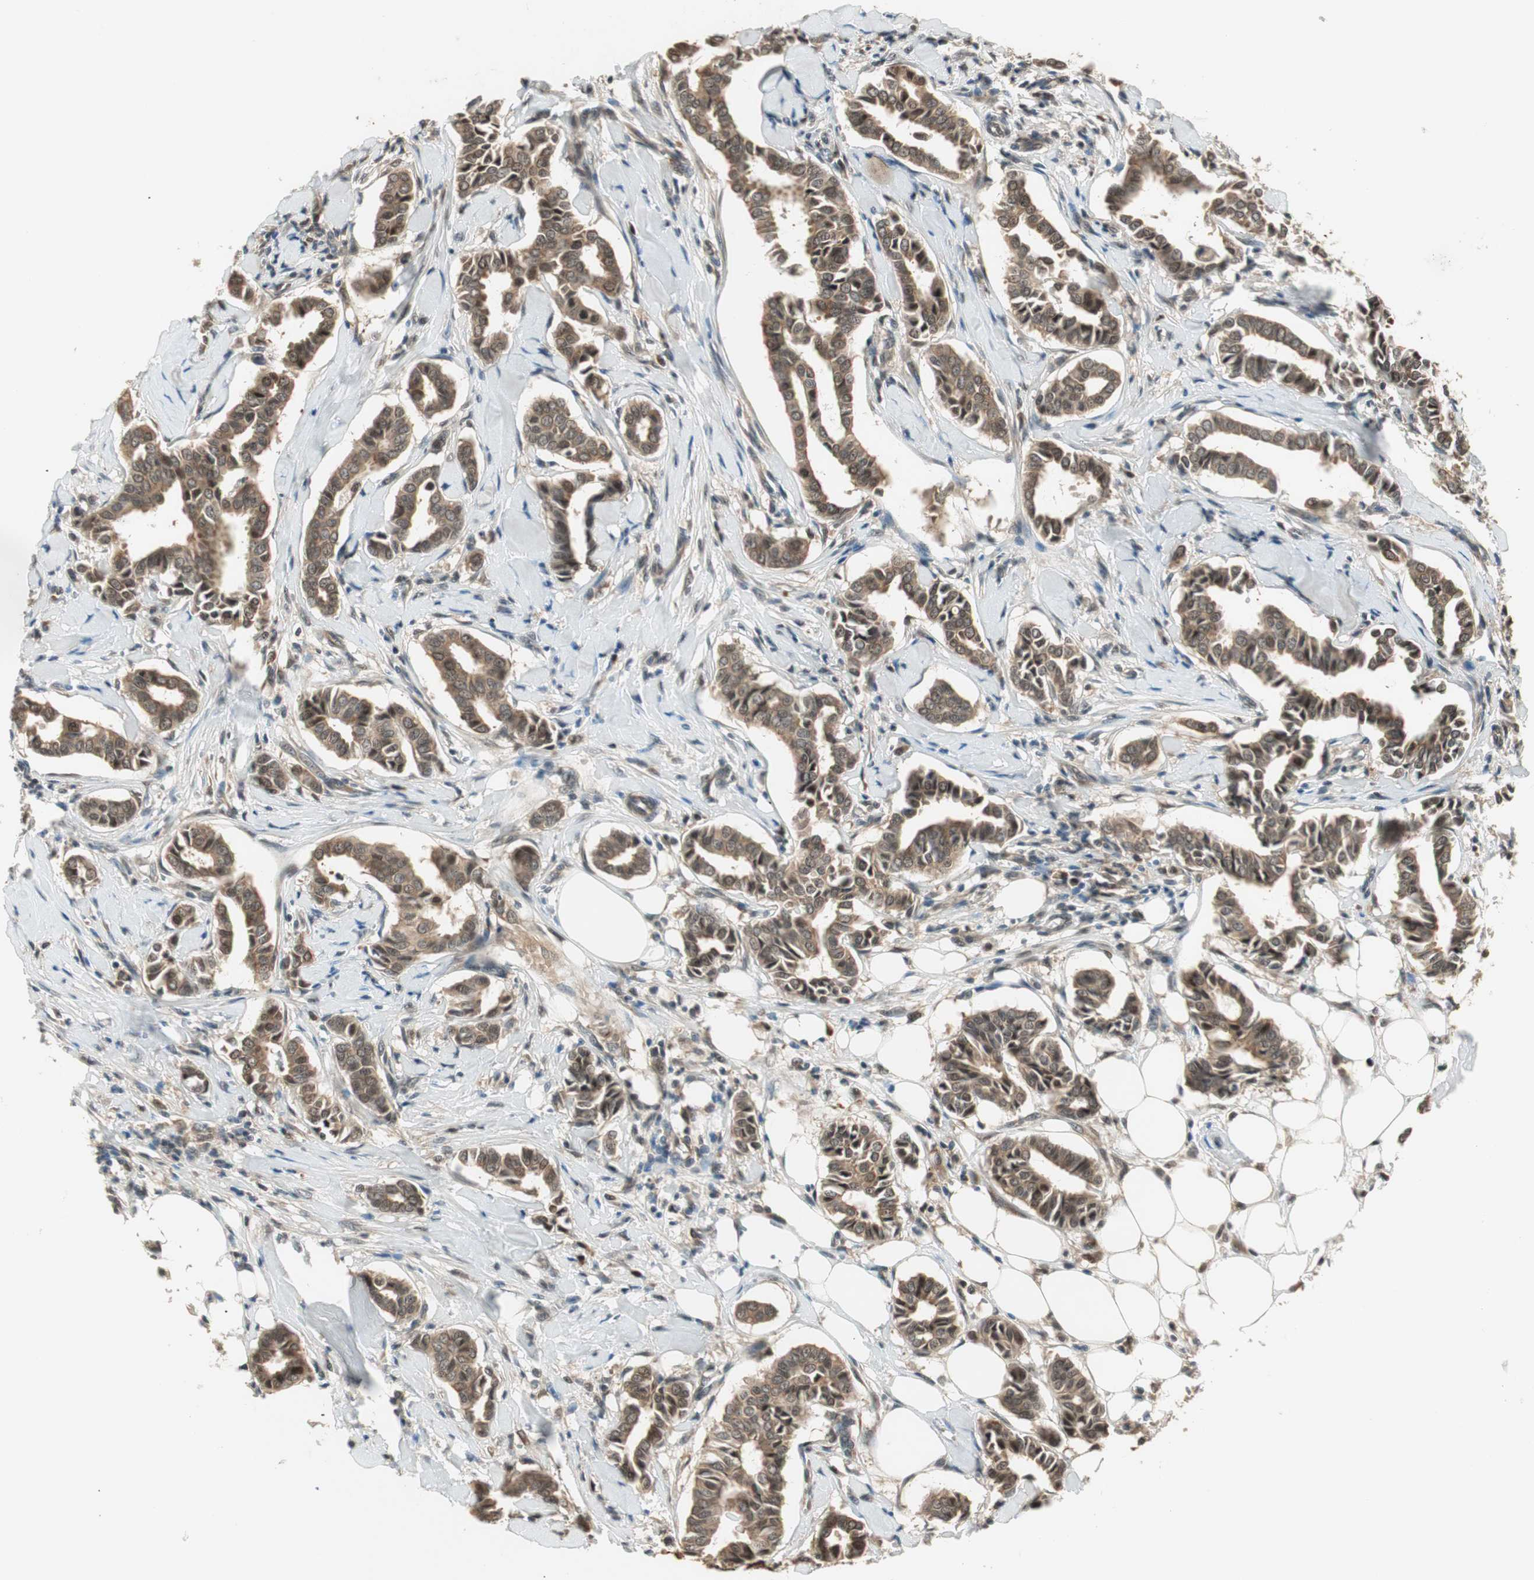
{"staining": {"intensity": "weak", "quantity": ">75%", "location": "cytoplasmic/membranous"}, "tissue": "head and neck cancer", "cell_type": "Tumor cells", "image_type": "cancer", "snomed": [{"axis": "morphology", "description": "Adenocarcinoma, NOS"}, {"axis": "topography", "description": "Salivary gland"}, {"axis": "topography", "description": "Head-Neck"}], "caption": "Head and neck adenocarcinoma stained with a brown dye demonstrates weak cytoplasmic/membranous positive expression in about >75% of tumor cells.", "gene": "IPO5", "patient": {"sex": "female", "age": 59}}